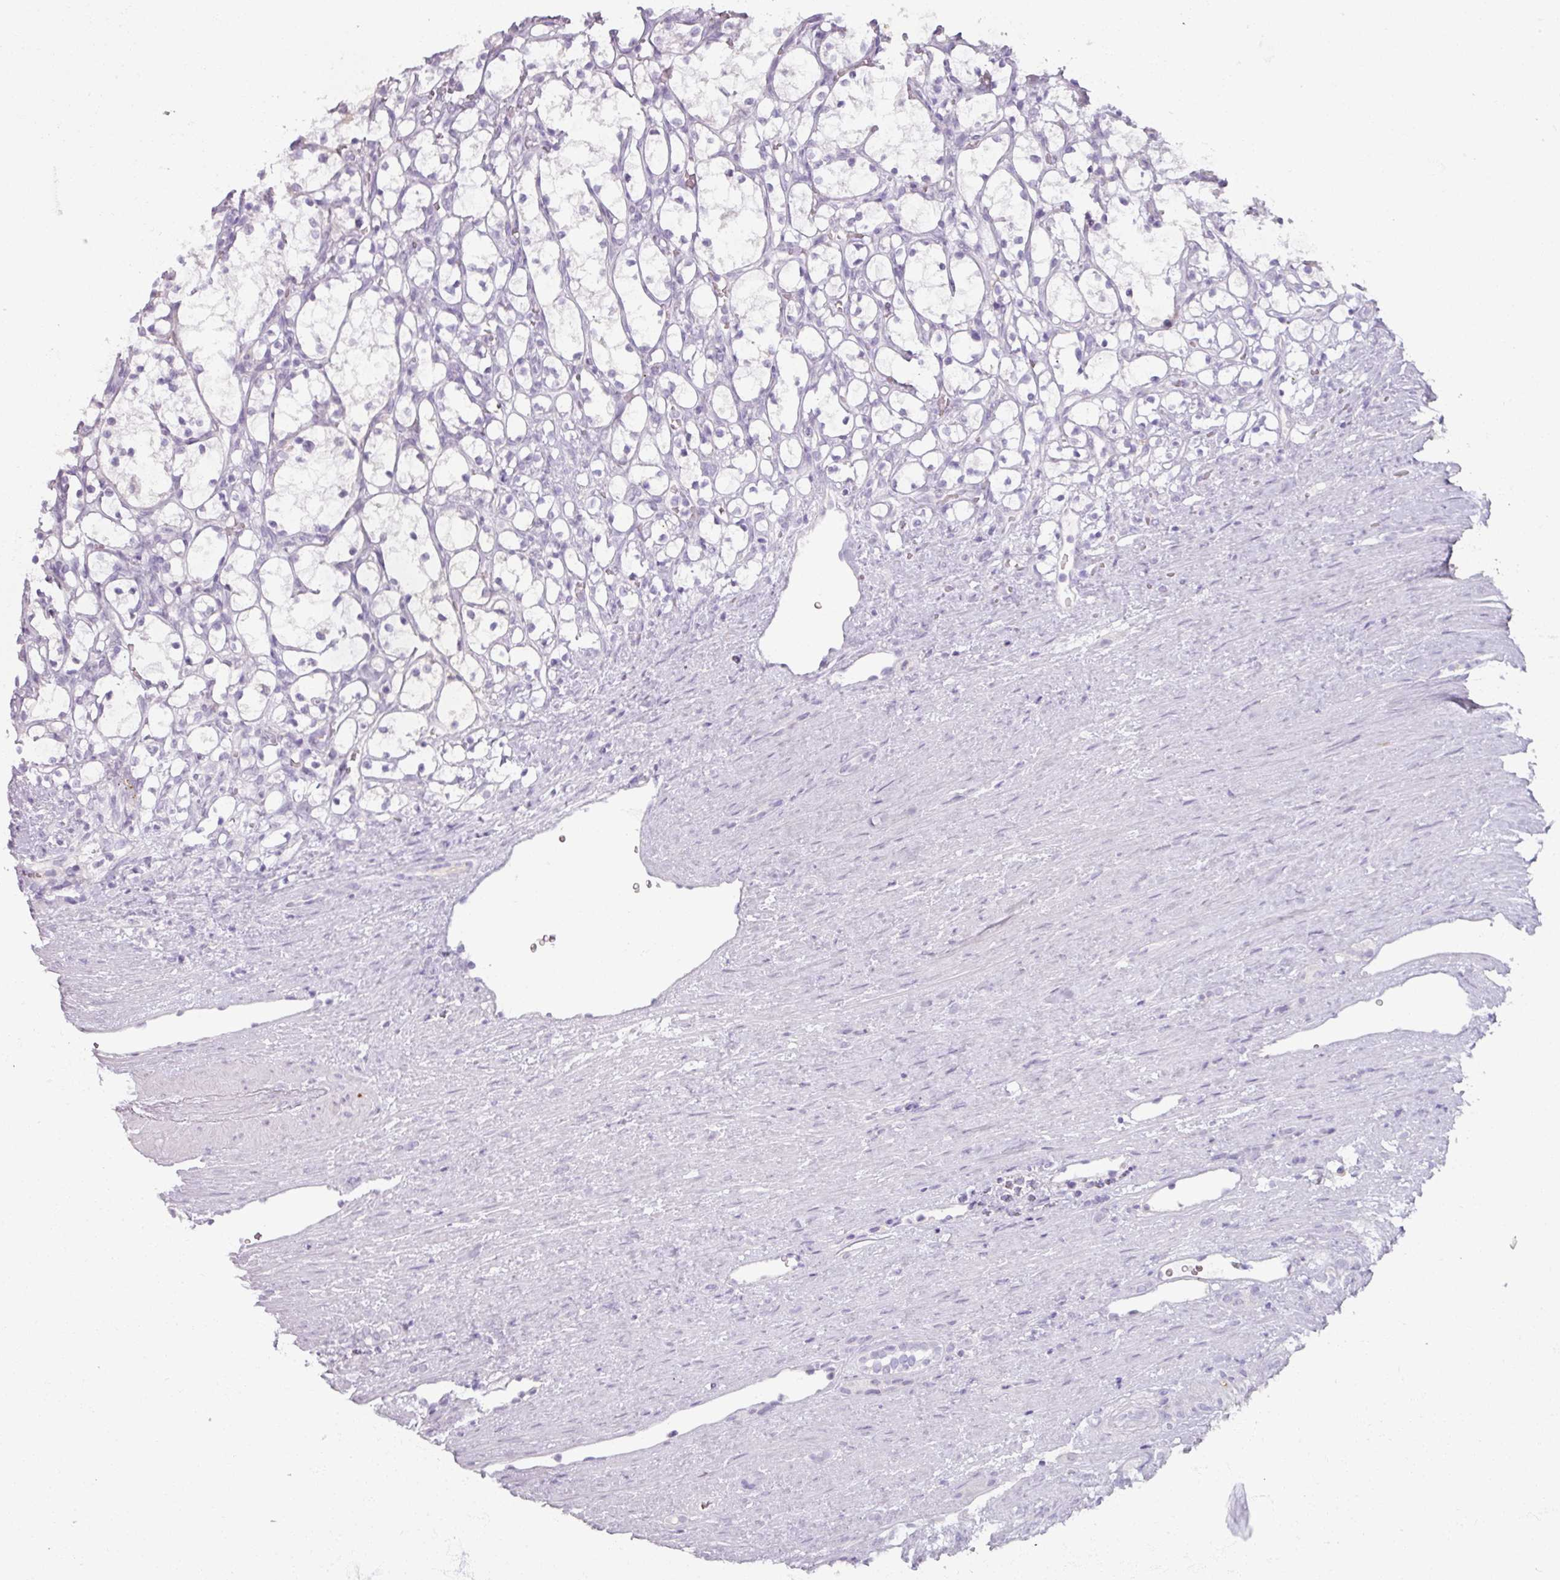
{"staining": {"intensity": "negative", "quantity": "none", "location": "none"}, "tissue": "renal cancer", "cell_type": "Tumor cells", "image_type": "cancer", "snomed": [{"axis": "morphology", "description": "Adenocarcinoma, NOS"}, {"axis": "topography", "description": "Kidney"}], "caption": "This is an immunohistochemistry (IHC) image of human adenocarcinoma (renal). There is no expression in tumor cells.", "gene": "SLC27A5", "patient": {"sex": "female", "age": 69}}